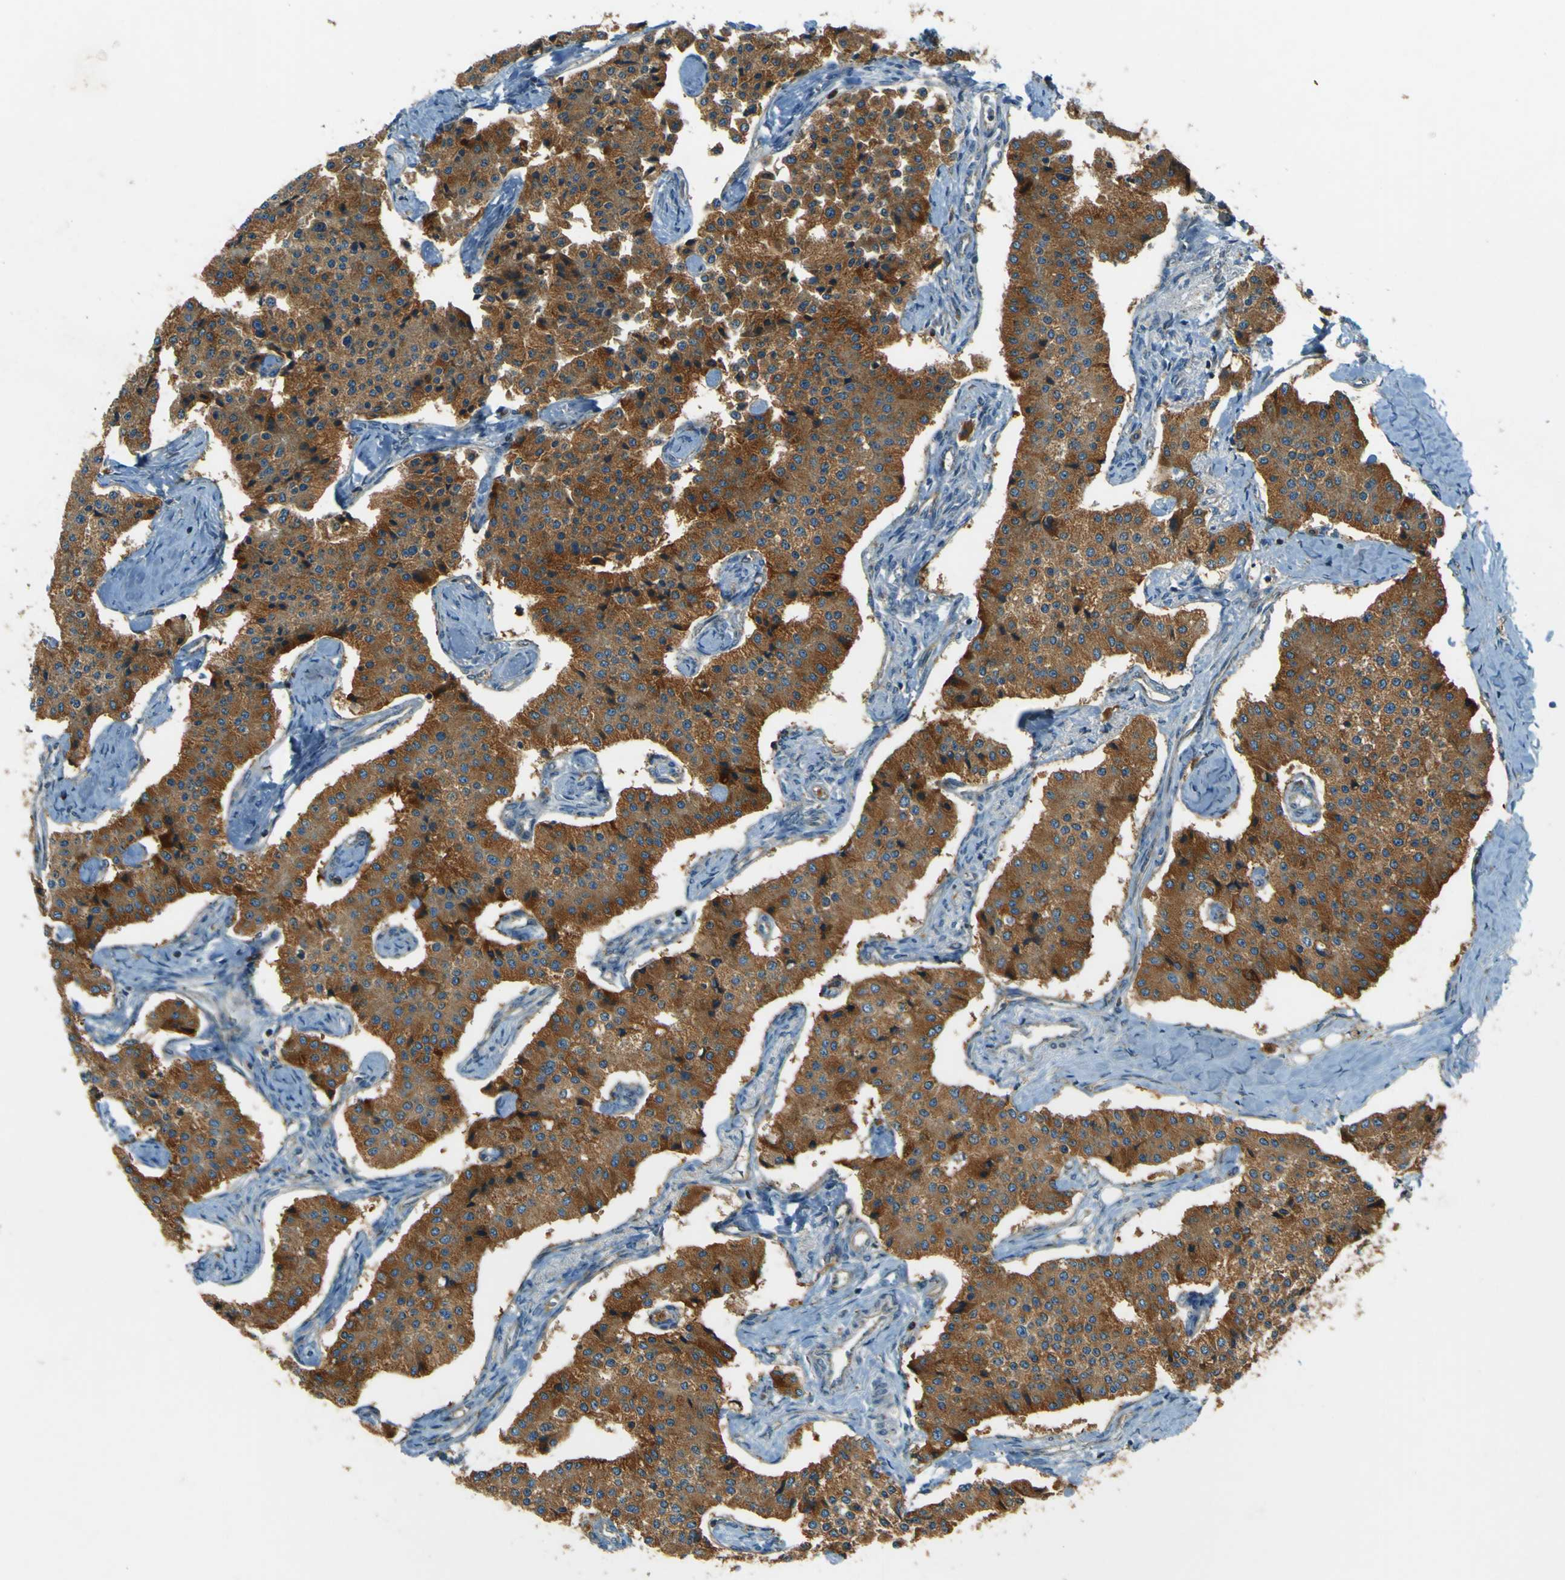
{"staining": {"intensity": "strong", "quantity": ">75%", "location": "cytoplasmic/membranous"}, "tissue": "carcinoid", "cell_type": "Tumor cells", "image_type": "cancer", "snomed": [{"axis": "morphology", "description": "Carcinoid, malignant, NOS"}, {"axis": "topography", "description": "Colon"}], "caption": "The histopathology image demonstrates a brown stain indicating the presence of a protein in the cytoplasmic/membranous of tumor cells in carcinoid (malignant).", "gene": "DNAJC5", "patient": {"sex": "female", "age": 52}}